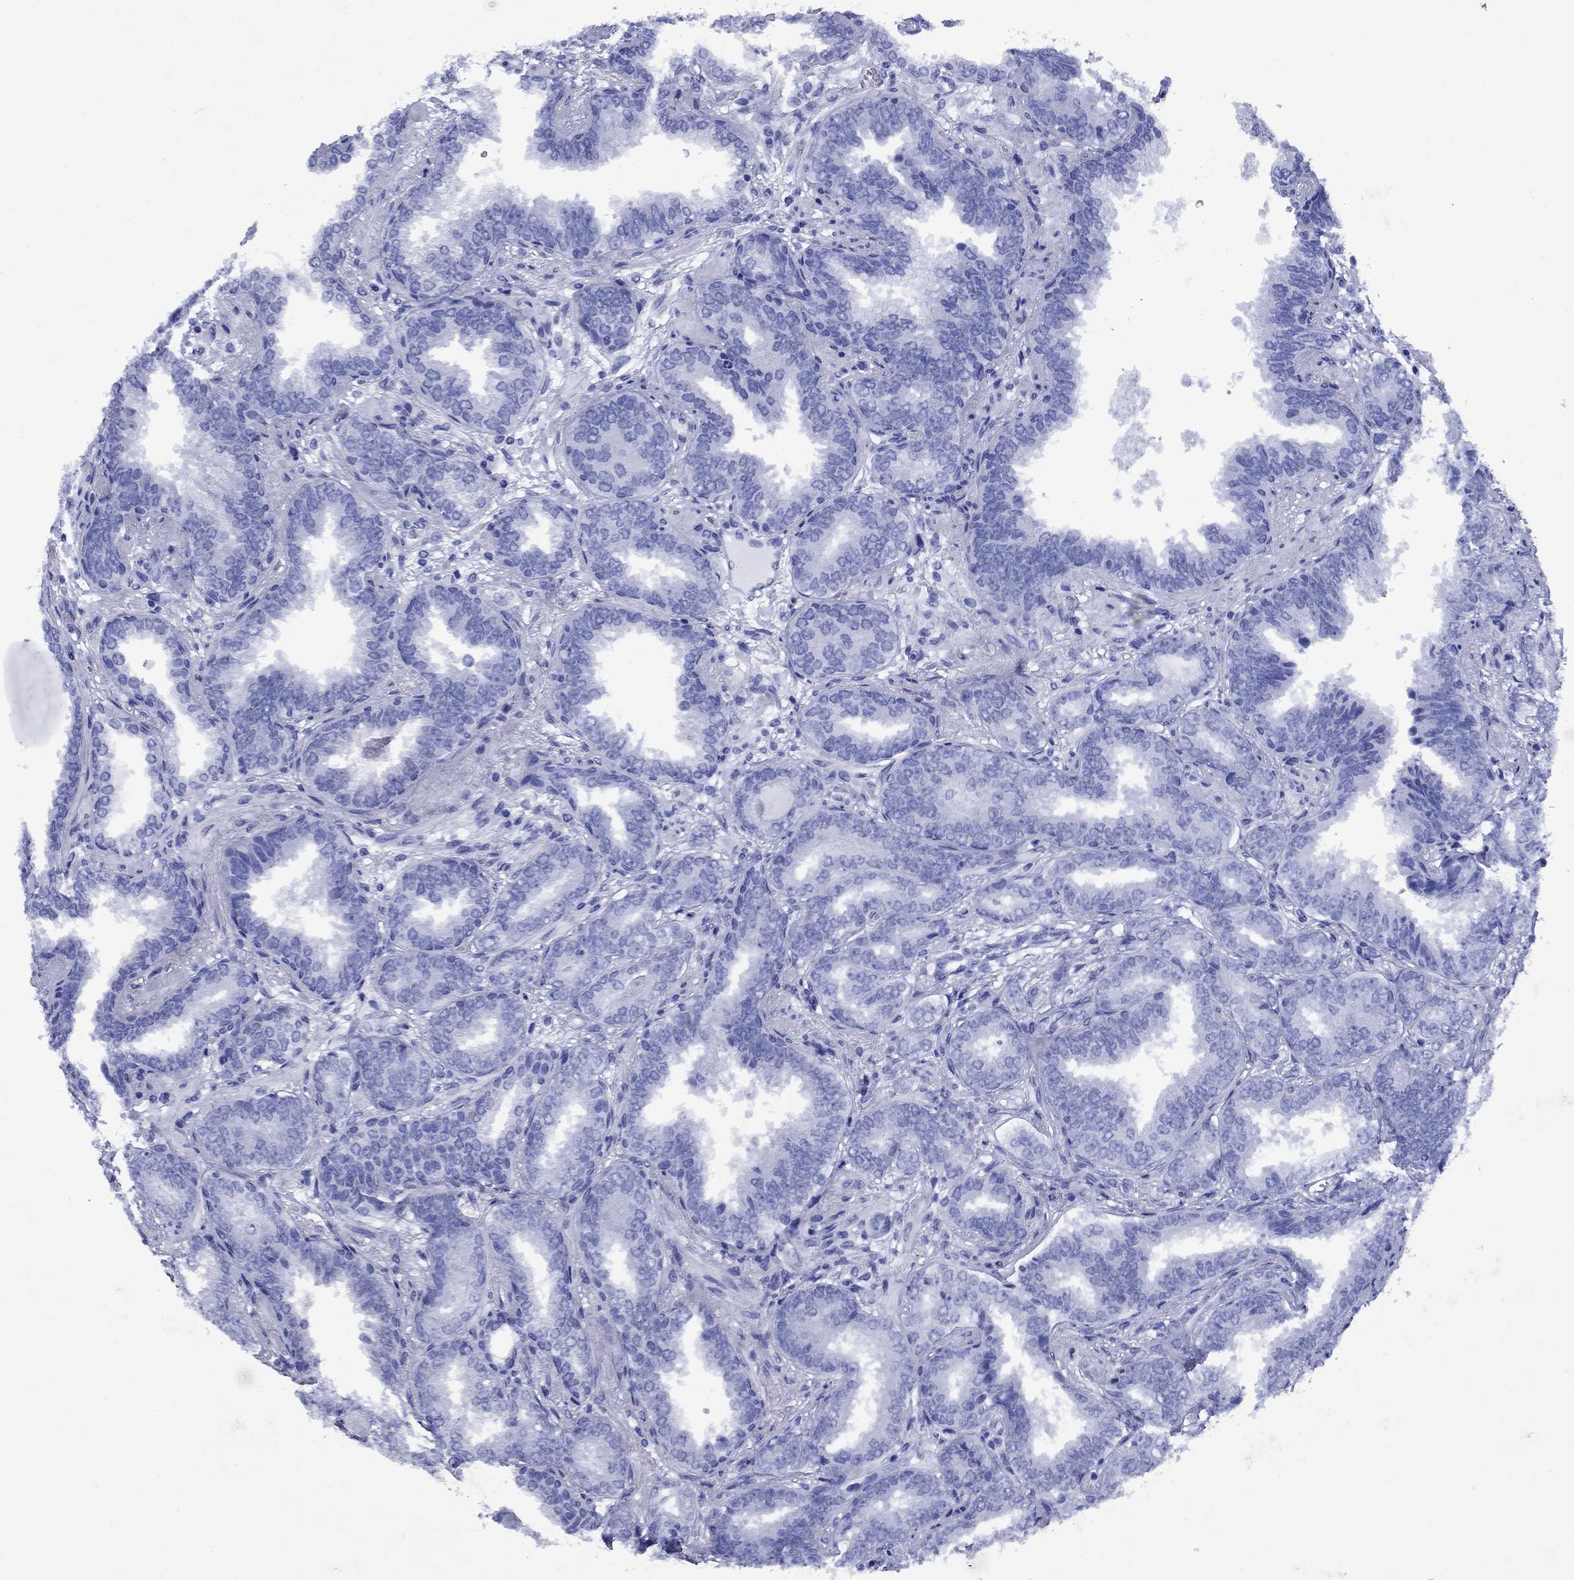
{"staining": {"intensity": "negative", "quantity": "none", "location": "none"}, "tissue": "prostate cancer", "cell_type": "Tumor cells", "image_type": "cancer", "snomed": [{"axis": "morphology", "description": "Adenocarcinoma, Low grade"}, {"axis": "topography", "description": "Prostate"}], "caption": "Adenocarcinoma (low-grade) (prostate) stained for a protein using immunohistochemistry (IHC) shows no staining tumor cells.", "gene": "CD1A", "patient": {"sex": "male", "age": 68}}